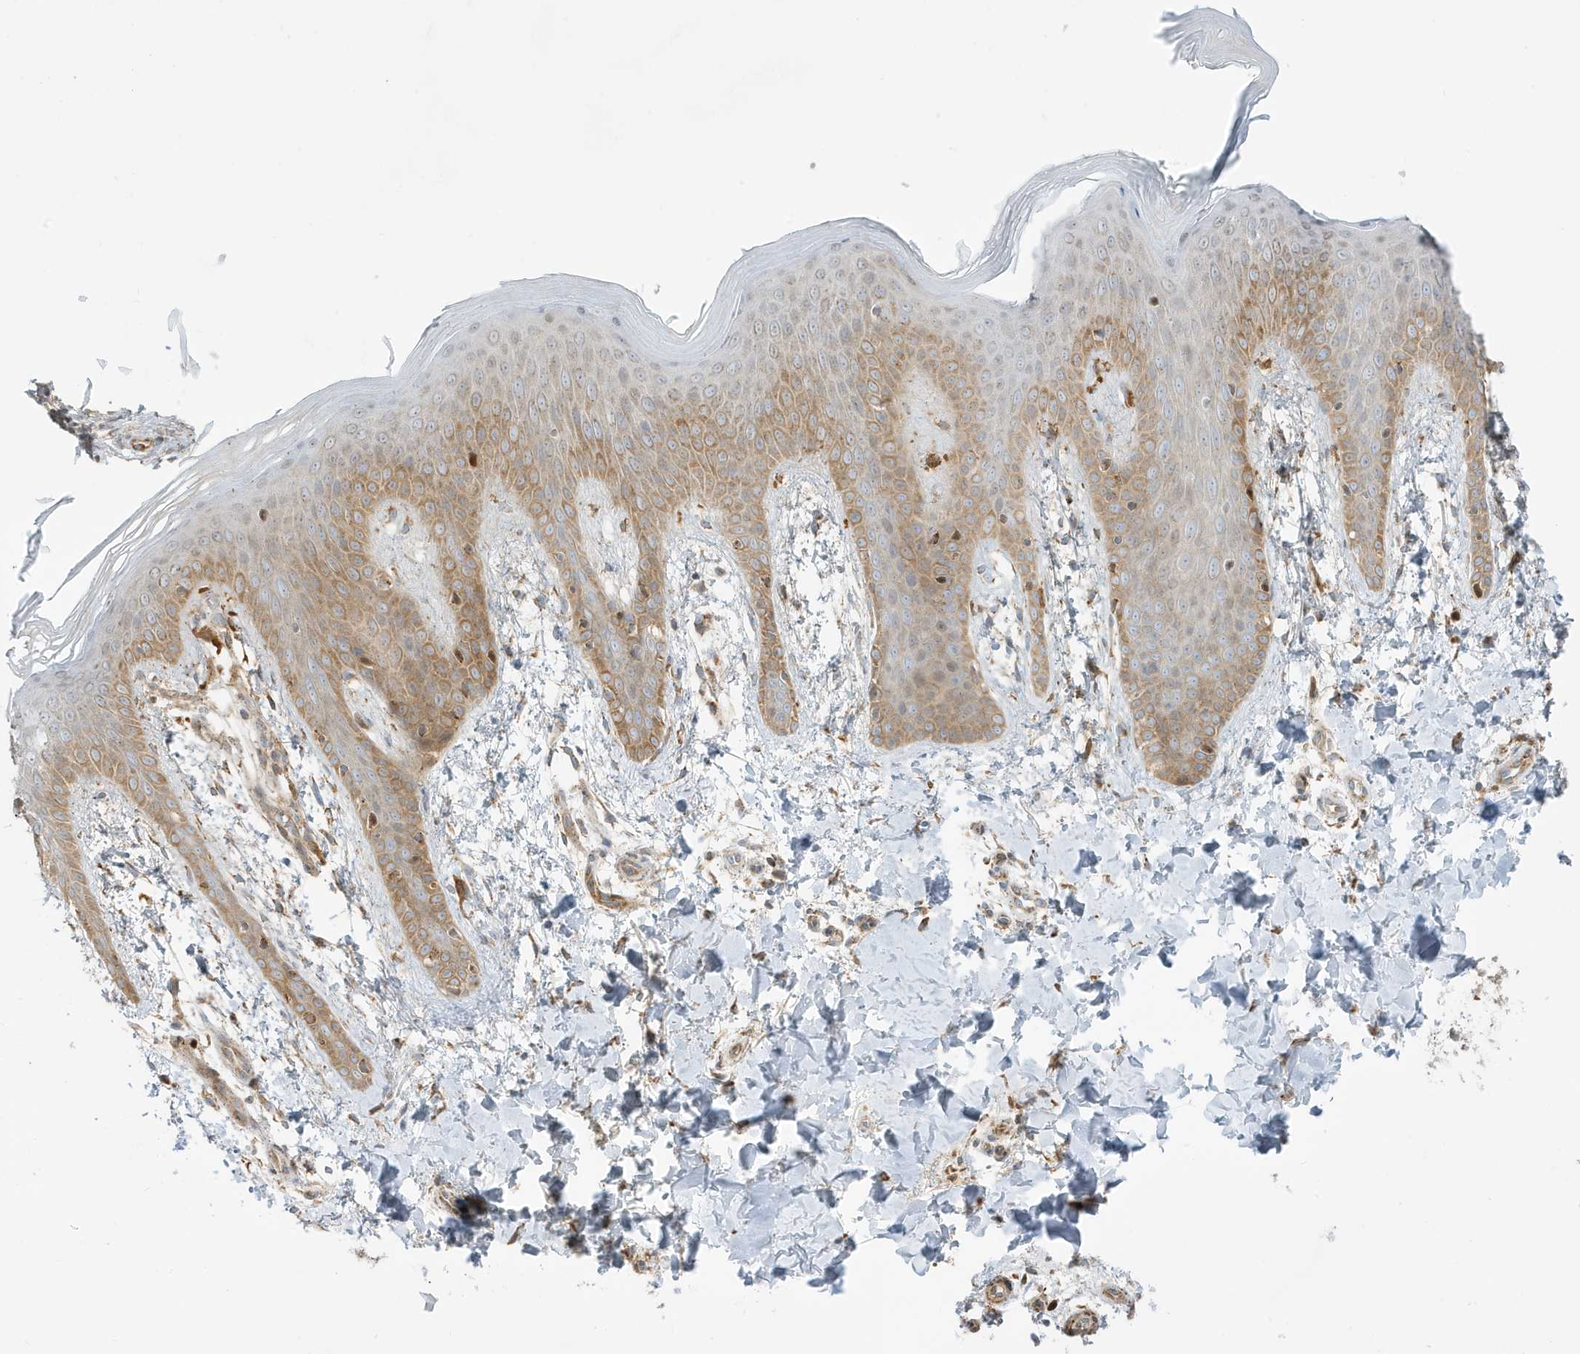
{"staining": {"intensity": "moderate", "quantity": ">75%", "location": "cytoplasmic/membranous"}, "tissue": "skin", "cell_type": "Fibroblasts", "image_type": "normal", "snomed": [{"axis": "morphology", "description": "Normal tissue, NOS"}, {"axis": "topography", "description": "Skin"}], "caption": "Immunohistochemistry staining of unremarkable skin, which exhibits medium levels of moderate cytoplasmic/membranous staining in approximately >75% of fibroblasts indicating moderate cytoplasmic/membranous protein positivity. The staining was performed using DAB (3,3'-diaminobenzidine) (brown) for protein detection and nuclei were counterstained in hematoxylin (blue).", "gene": "IFT57", "patient": {"sex": "male", "age": 36}}